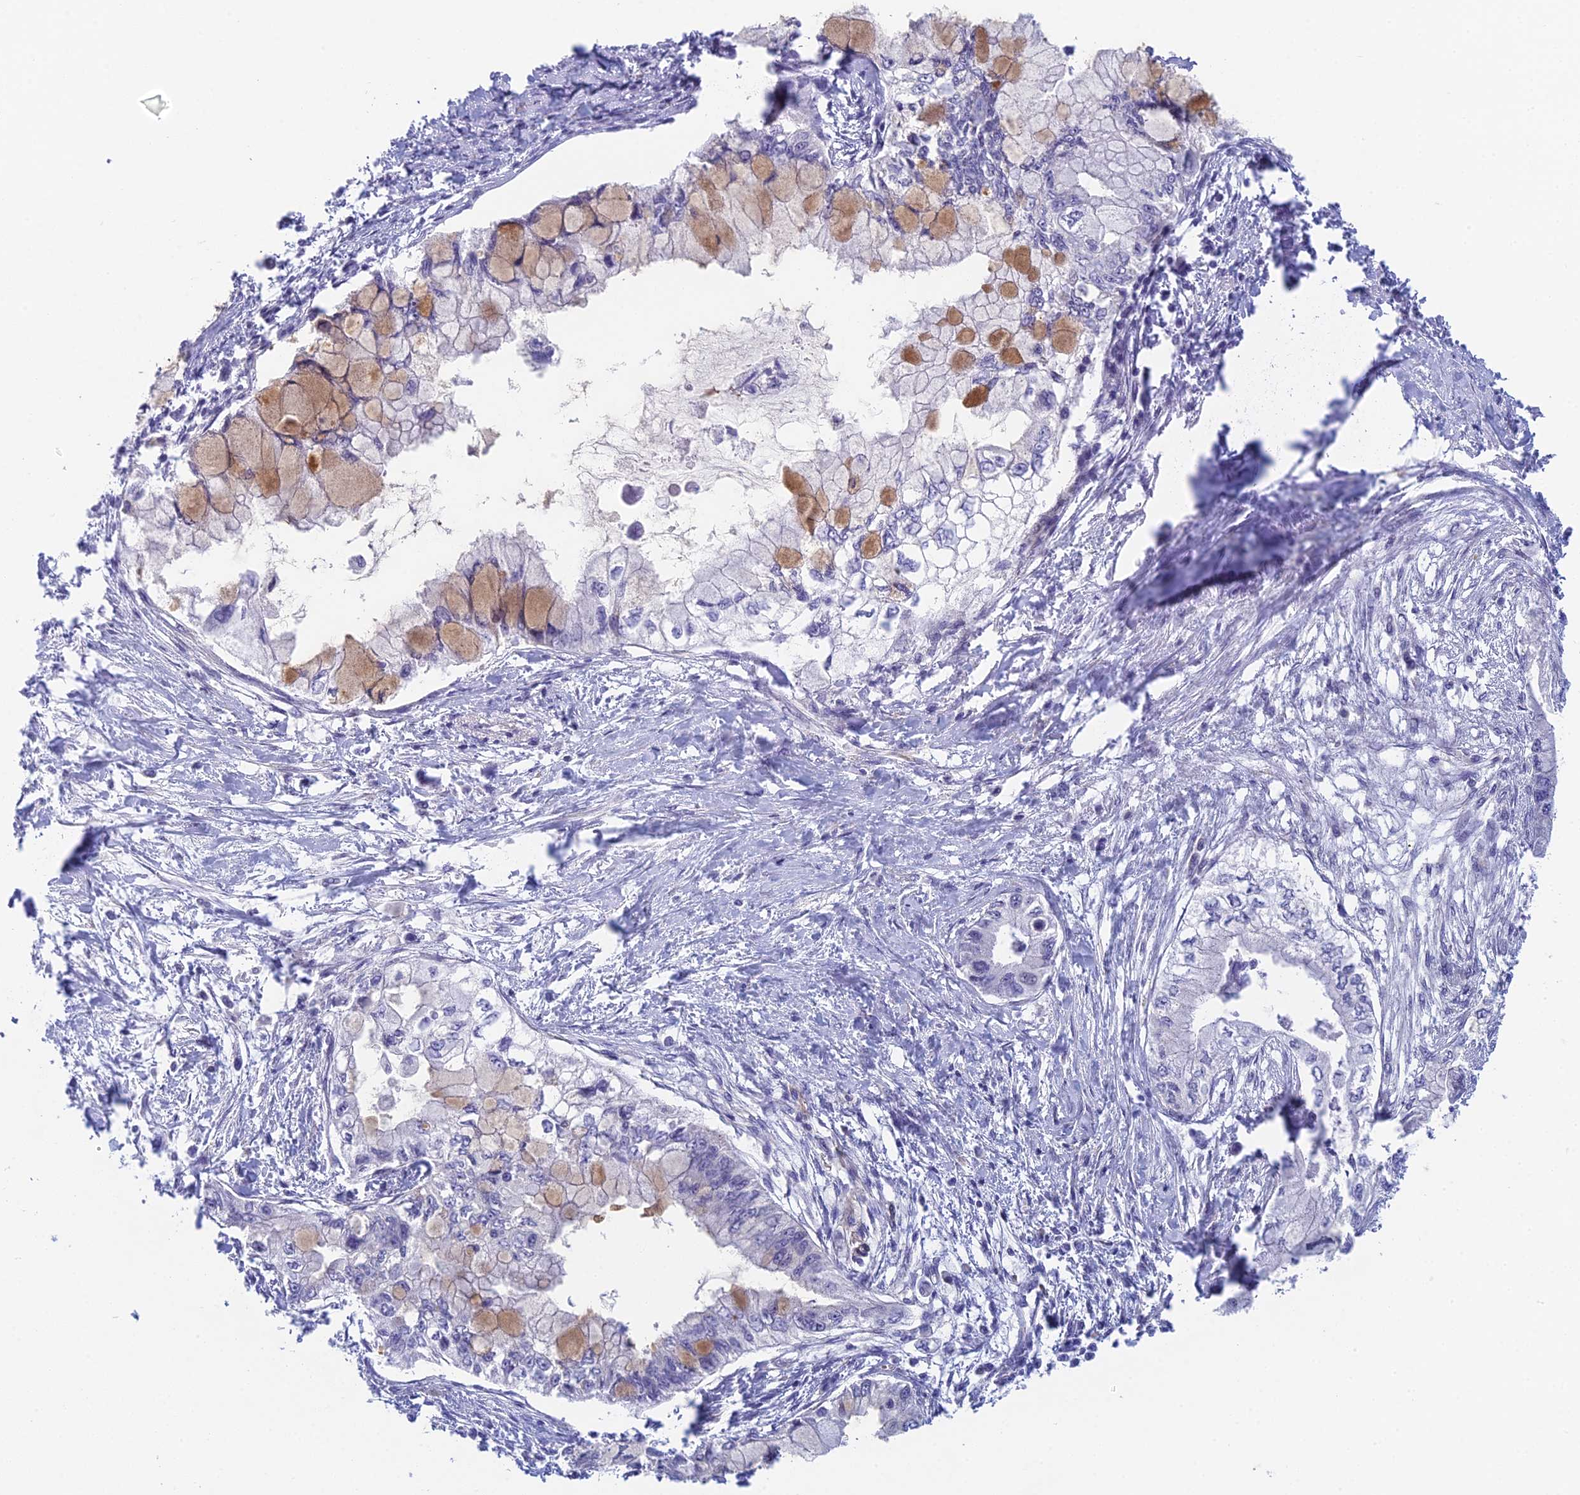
{"staining": {"intensity": "negative", "quantity": "none", "location": "none"}, "tissue": "pancreatic cancer", "cell_type": "Tumor cells", "image_type": "cancer", "snomed": [{"axis": "morphology", "description": "Adenocarcinoma, NOS"}, {"axis": "topography", "description": "Pancreas"}], "caption": "An immunohistochemistry image of pancreatic cancer is shown. There is no staining in tumor cells of pancreatic cancer.", "gene": "PPP1R26", "patient": {"sex": "male", "age": 48}}